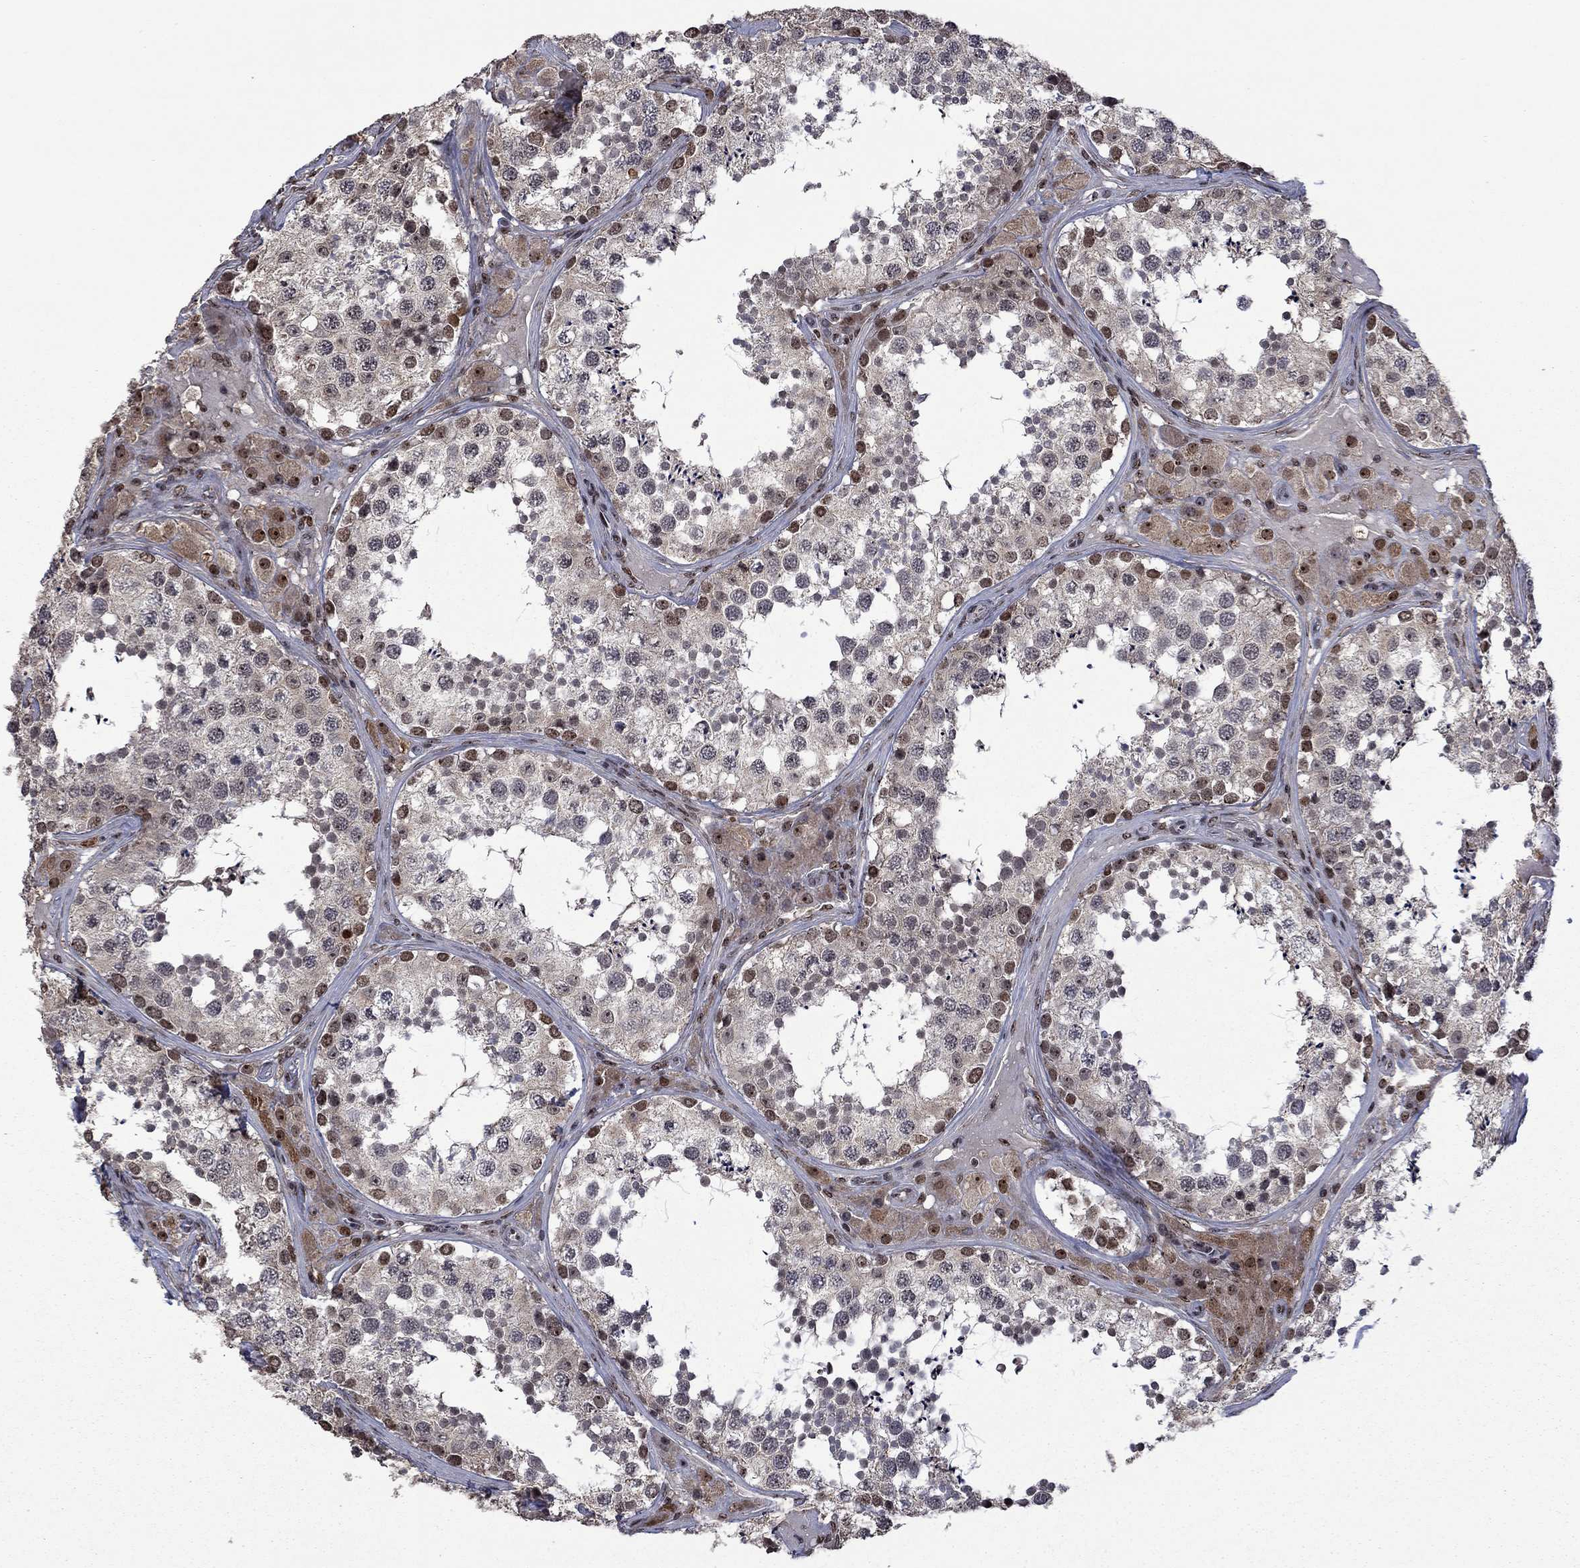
{"staining": {"intensity": "moderate", "quantity": "<25%", "location": "nuclear"}, "tissue": "testis", "cell_type": "Cells in seminiferous ducts", "image_type": "normal", "snomed": [{"axis": "morphology", "description": "Normal tissue, NOS"}, {"axis": "topography", "description": "Testis"}], "caption": "Testis stained for a protein demonstrates moderate nuclear positivity in cells in seminiferous ducts. Immunohistochemistry stains the protein of interest in brown and the nuclei are stained blue.", "gene": "FBLL1", "patient": {"sex": "male", "age": 34}}